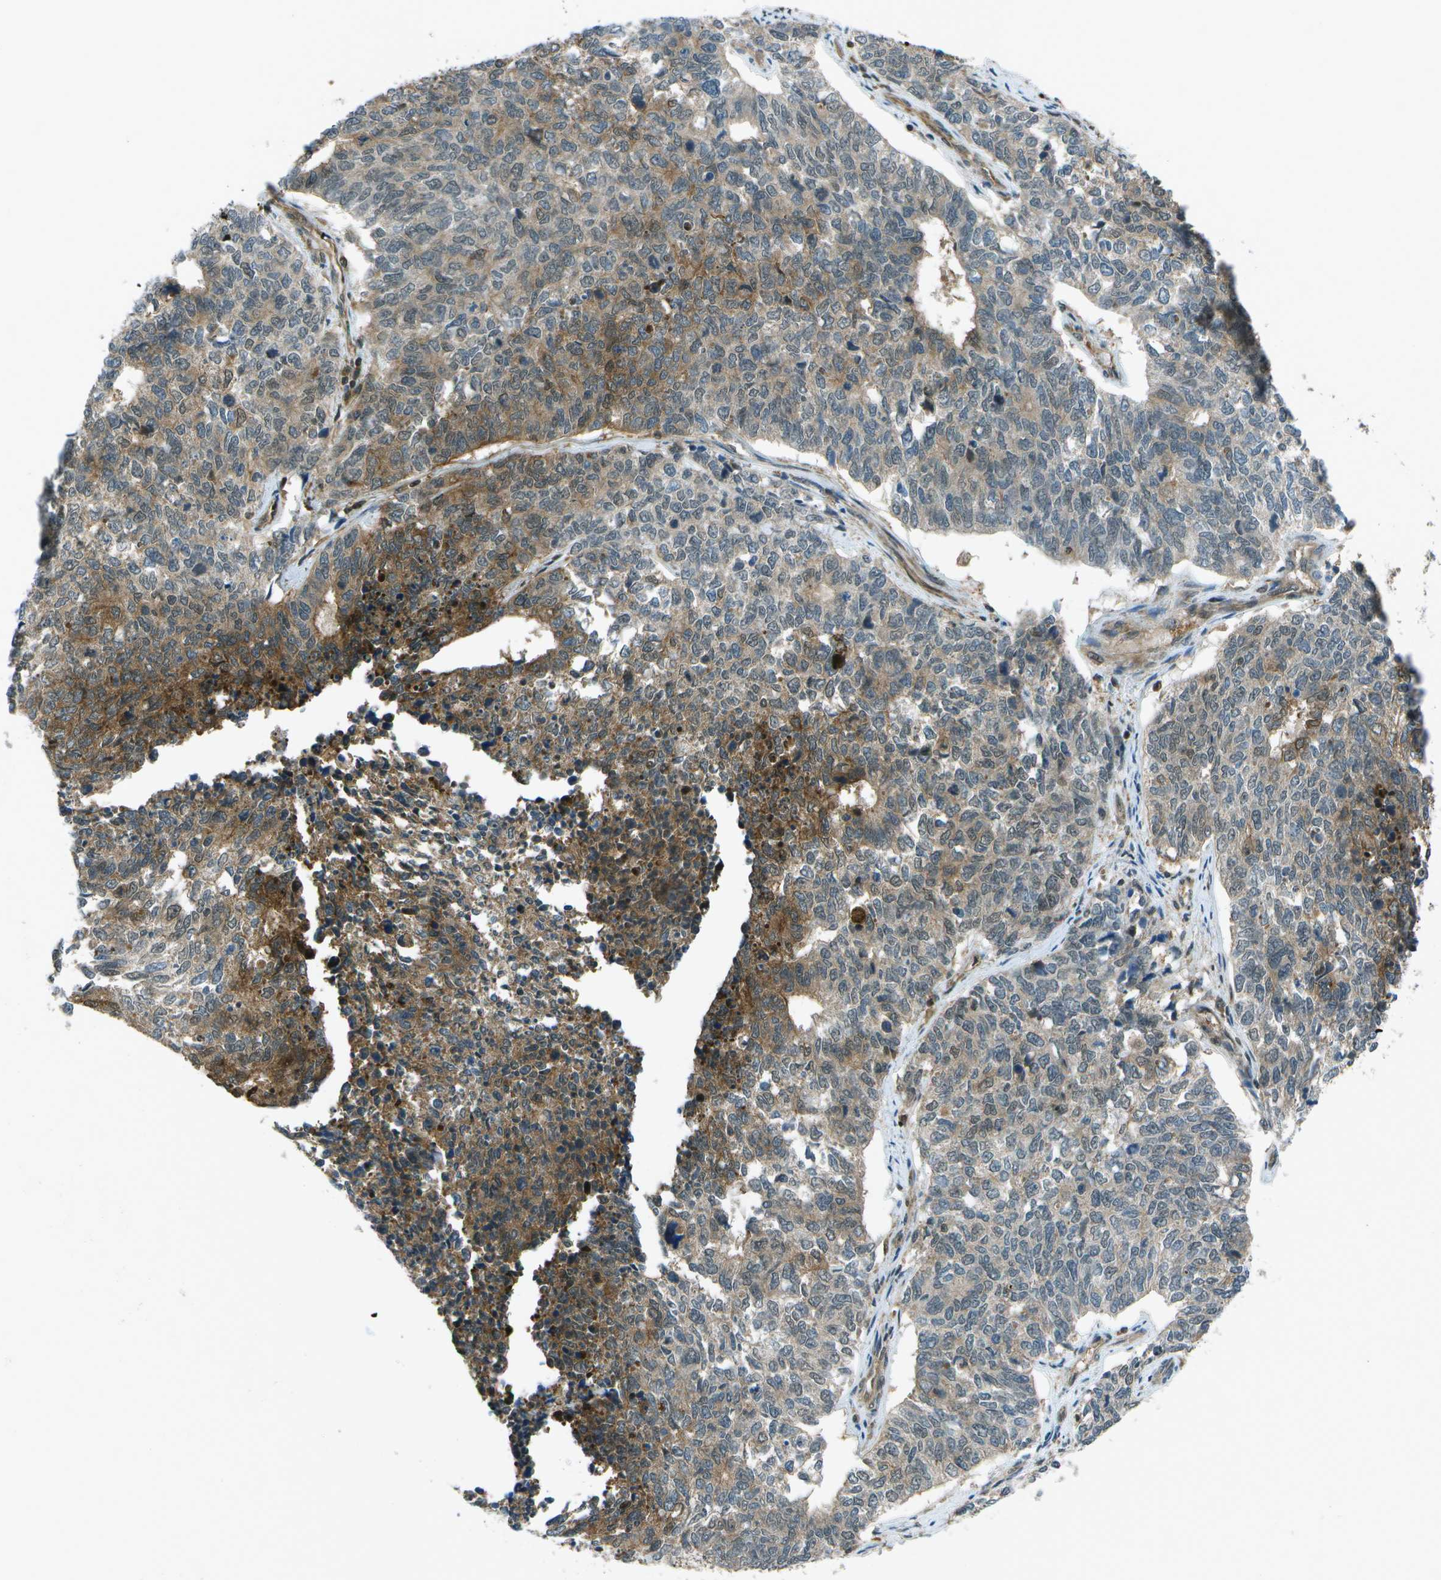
{"staining": {"intensity": "moderate", "quantity": "25%-75%", "location": "cytoplasmic/membranous"}, "tissue": "cervical cancer", "cell_type": "Tumor cells", "image_type": "cancer", "snomed": [{"axis": "morphology", "description": "Squamous cell carcinoma, NOS"}, {"axis": "topography", "description": "Cervix"}], "caption": "Squamous cell carcinoma (cervical) stained with DAB immunohistochemistry demonstrates medium levels of moderate cytoplasmic/membranous positivity in about 25%-75% of tumor cells.", "gene": "TMEM19", "patient": {"sex": "female", "age": 63}}